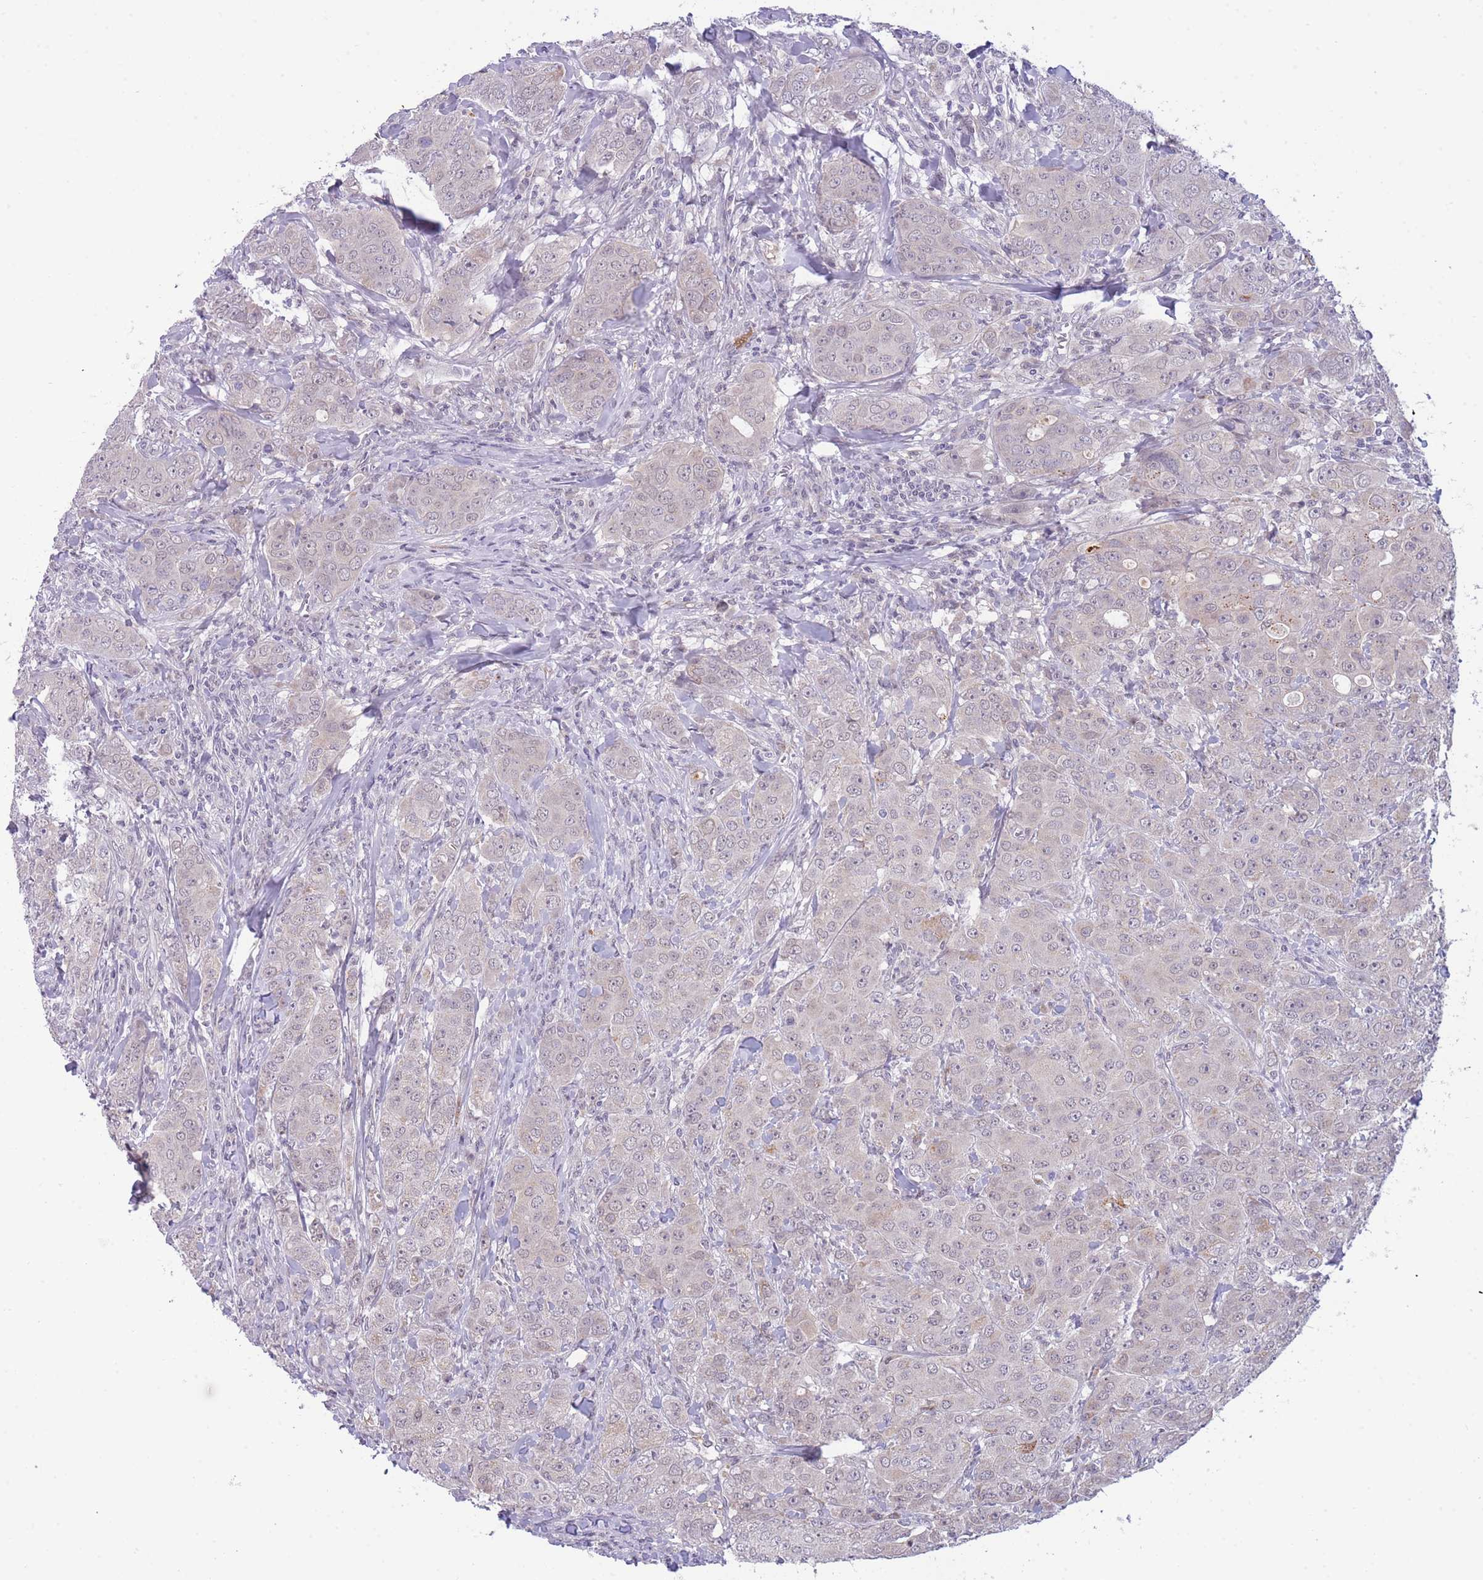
{"staining": {"intensity": "negative", "quantity": "none", "location": "none"}, "tissue": "breast cancer", "cell_type": "Tumor cells", "image_type": "cancer", "snomed": [{"axis": "morphology", "description": "Duct carcinoma"}, {"axis": "topography", "description": "Breast"}], "caption": "Immunohistochemical staining of human breast cancer reveals no significant expression in tumor cells. Nuclei are stained in blue.", "gene": "GOLGA6L25", "patient": {"sex": "female", "age": 43}}